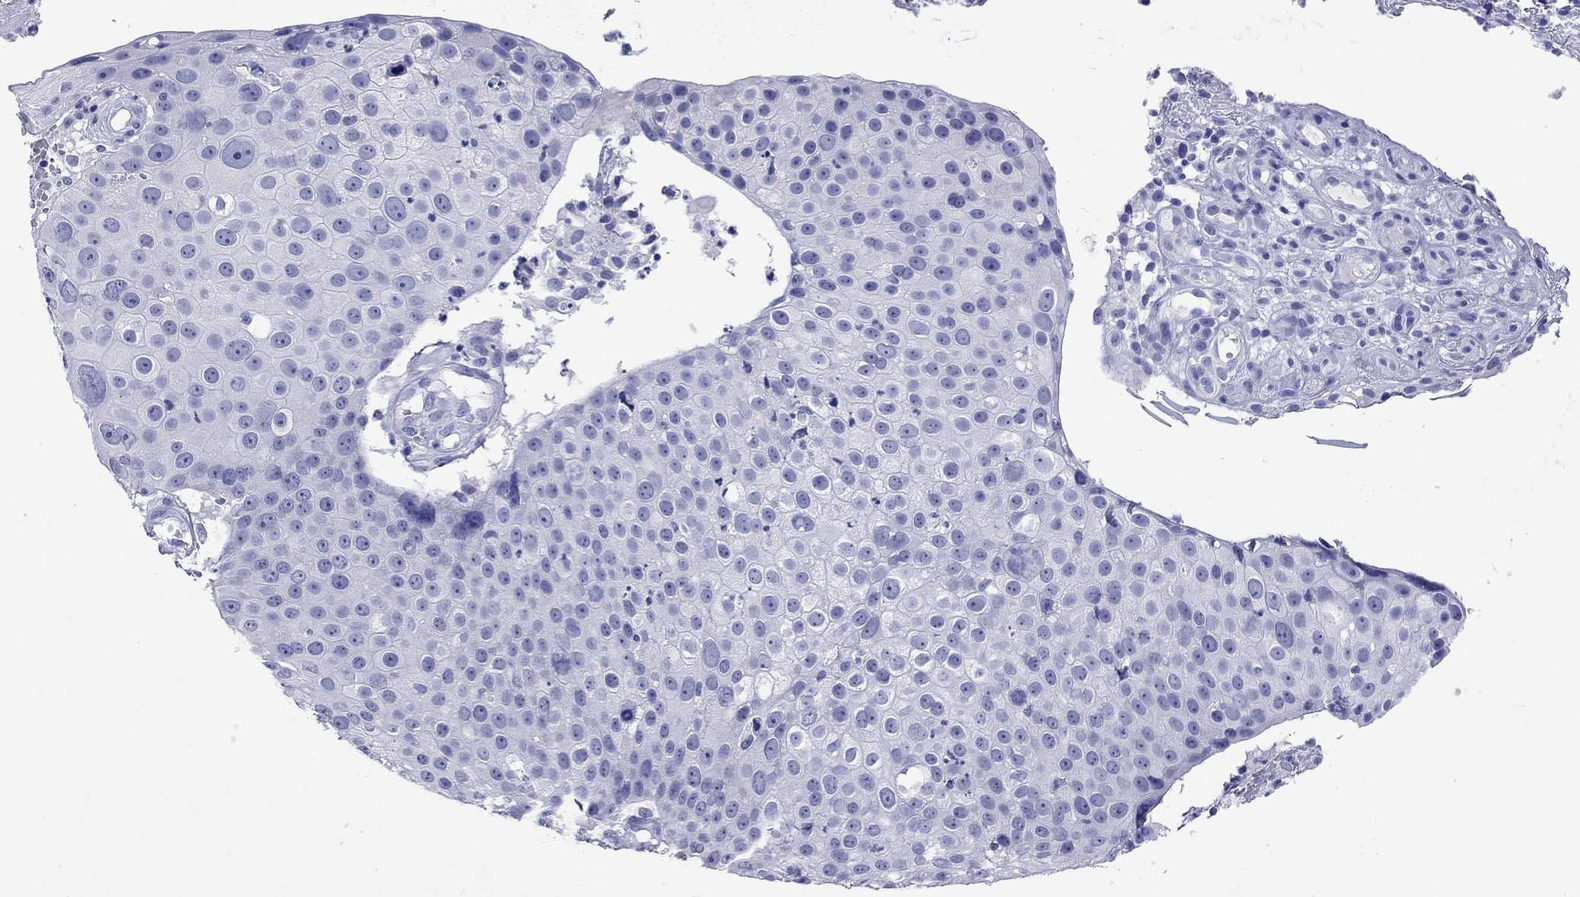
{"staining": {"intensity": "negative", "quantity": "none", "location": "none"}, "tissue": "skin cancer", "cell_type": "Tumor cells", "image_type": "cancer", "snomed": [{"axis": "morphology", "description": "Squamous cell carcinoma, NOS"}, {"axis": "topography", "description": "Skin"}], "caption": "DAB (3,3'-diaminobenzidine) immunohistochemical staining of skin squamous cell carcinoma shows no significant positivity in tumor cells. Brightfield microscopy of IHC stained with DAB (brown) and hematoxylin (blue), captured at high magnification.", "gene": "FIGLA", "patient": {"sex": "male", "age": 71}}